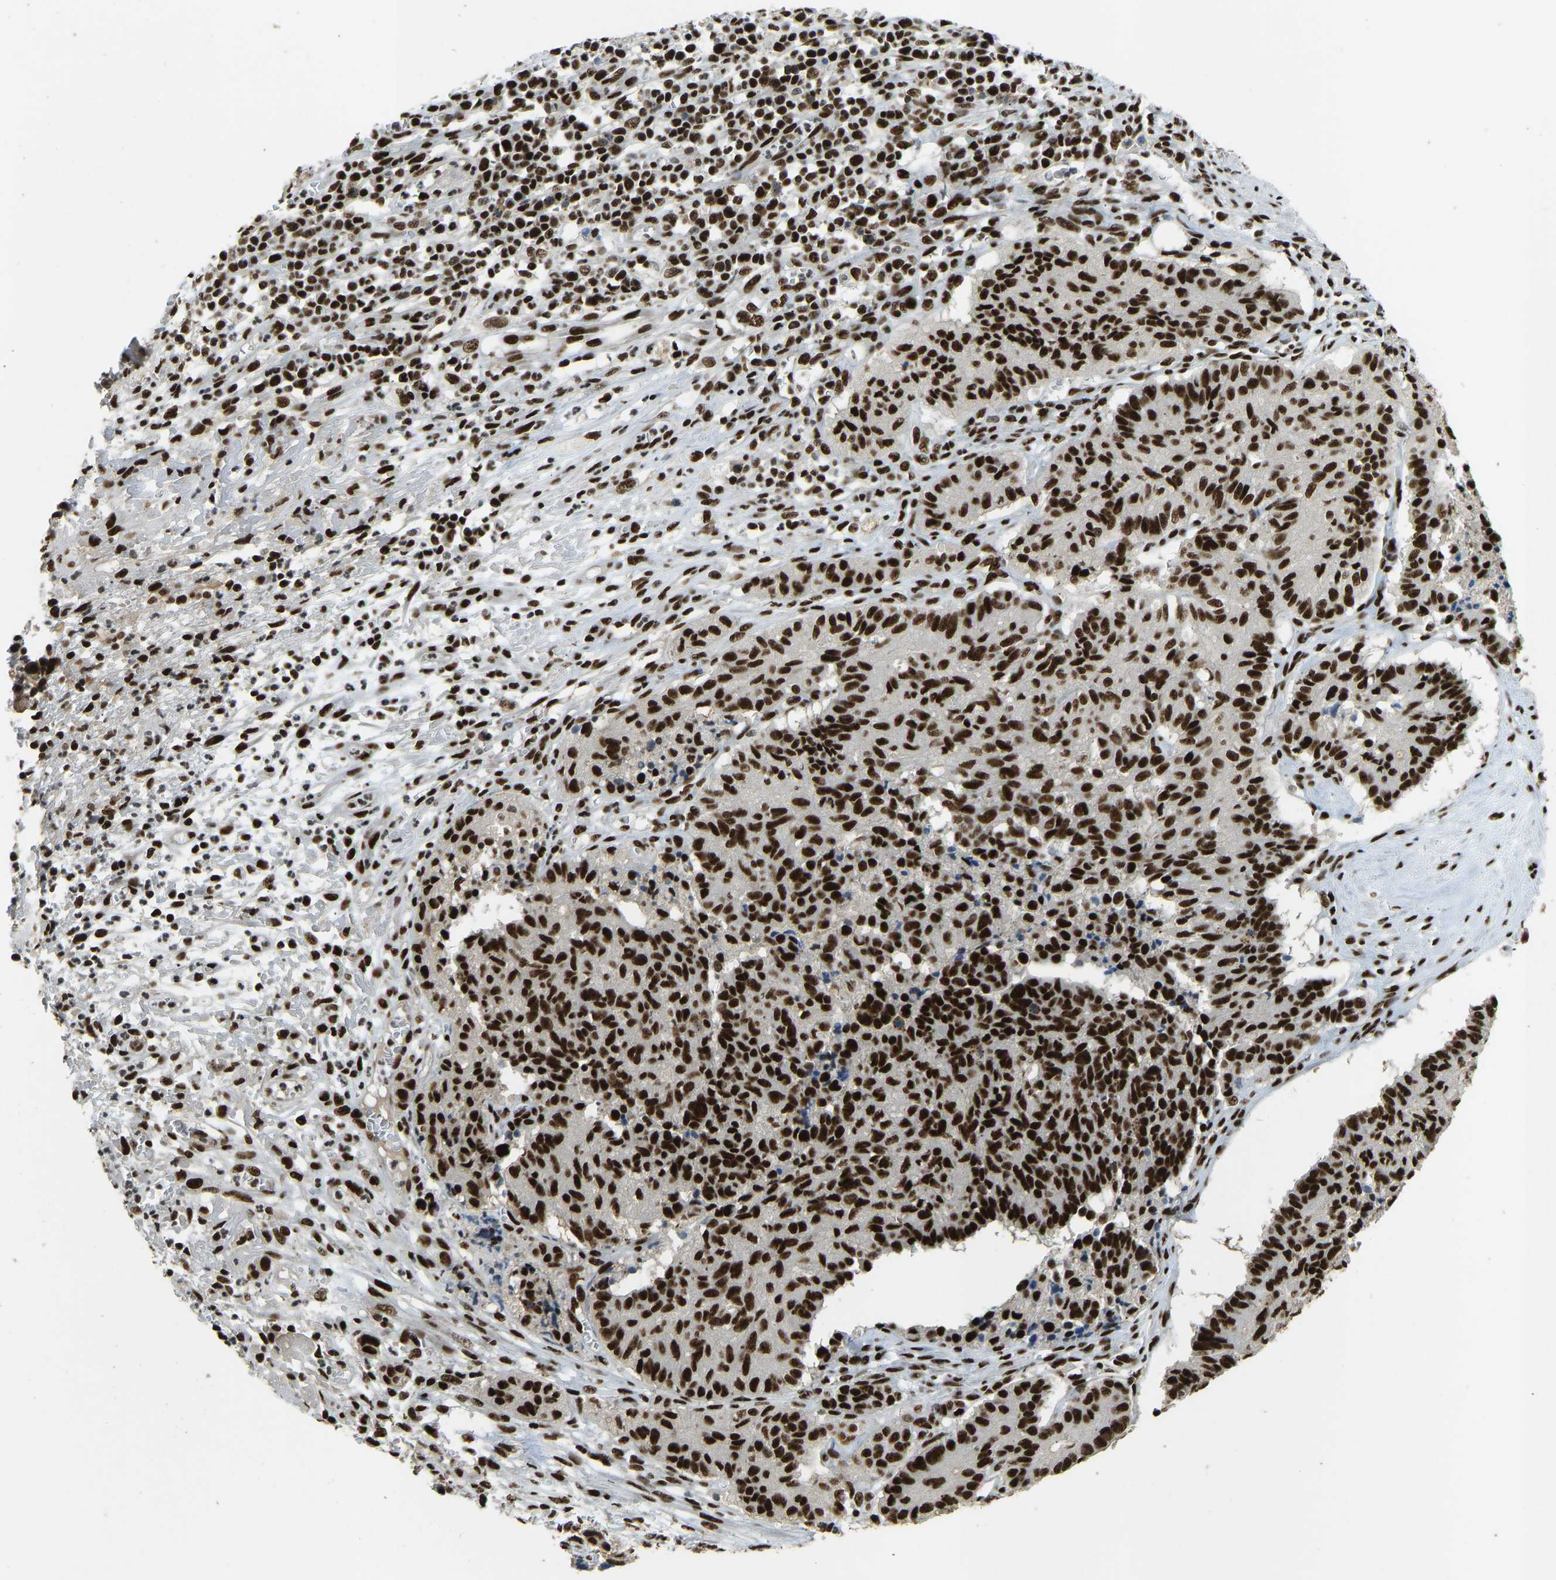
{"staining": {"intensity": "strong", "quantity": ">75%", "location": "nuclear"}, "tissue": "cervical cancer", "cell_type": "Tumor cells", "image_type": "cancer", "snomed": [{"axis": "morphology", "description": "Squamous cell carcinoma, NOS"}, {"axis": "topography", "description": "Cervix"}], "caption": "Protein expression analysis of cervical cancer demonstrates strong nuclear staining in approximately >75% of tumor cells. (DAB IHC, brown staining for protein, blue staining for nuclei).", "gene": "FOXK1", "patient": {"sex": "female", "age": 35}}